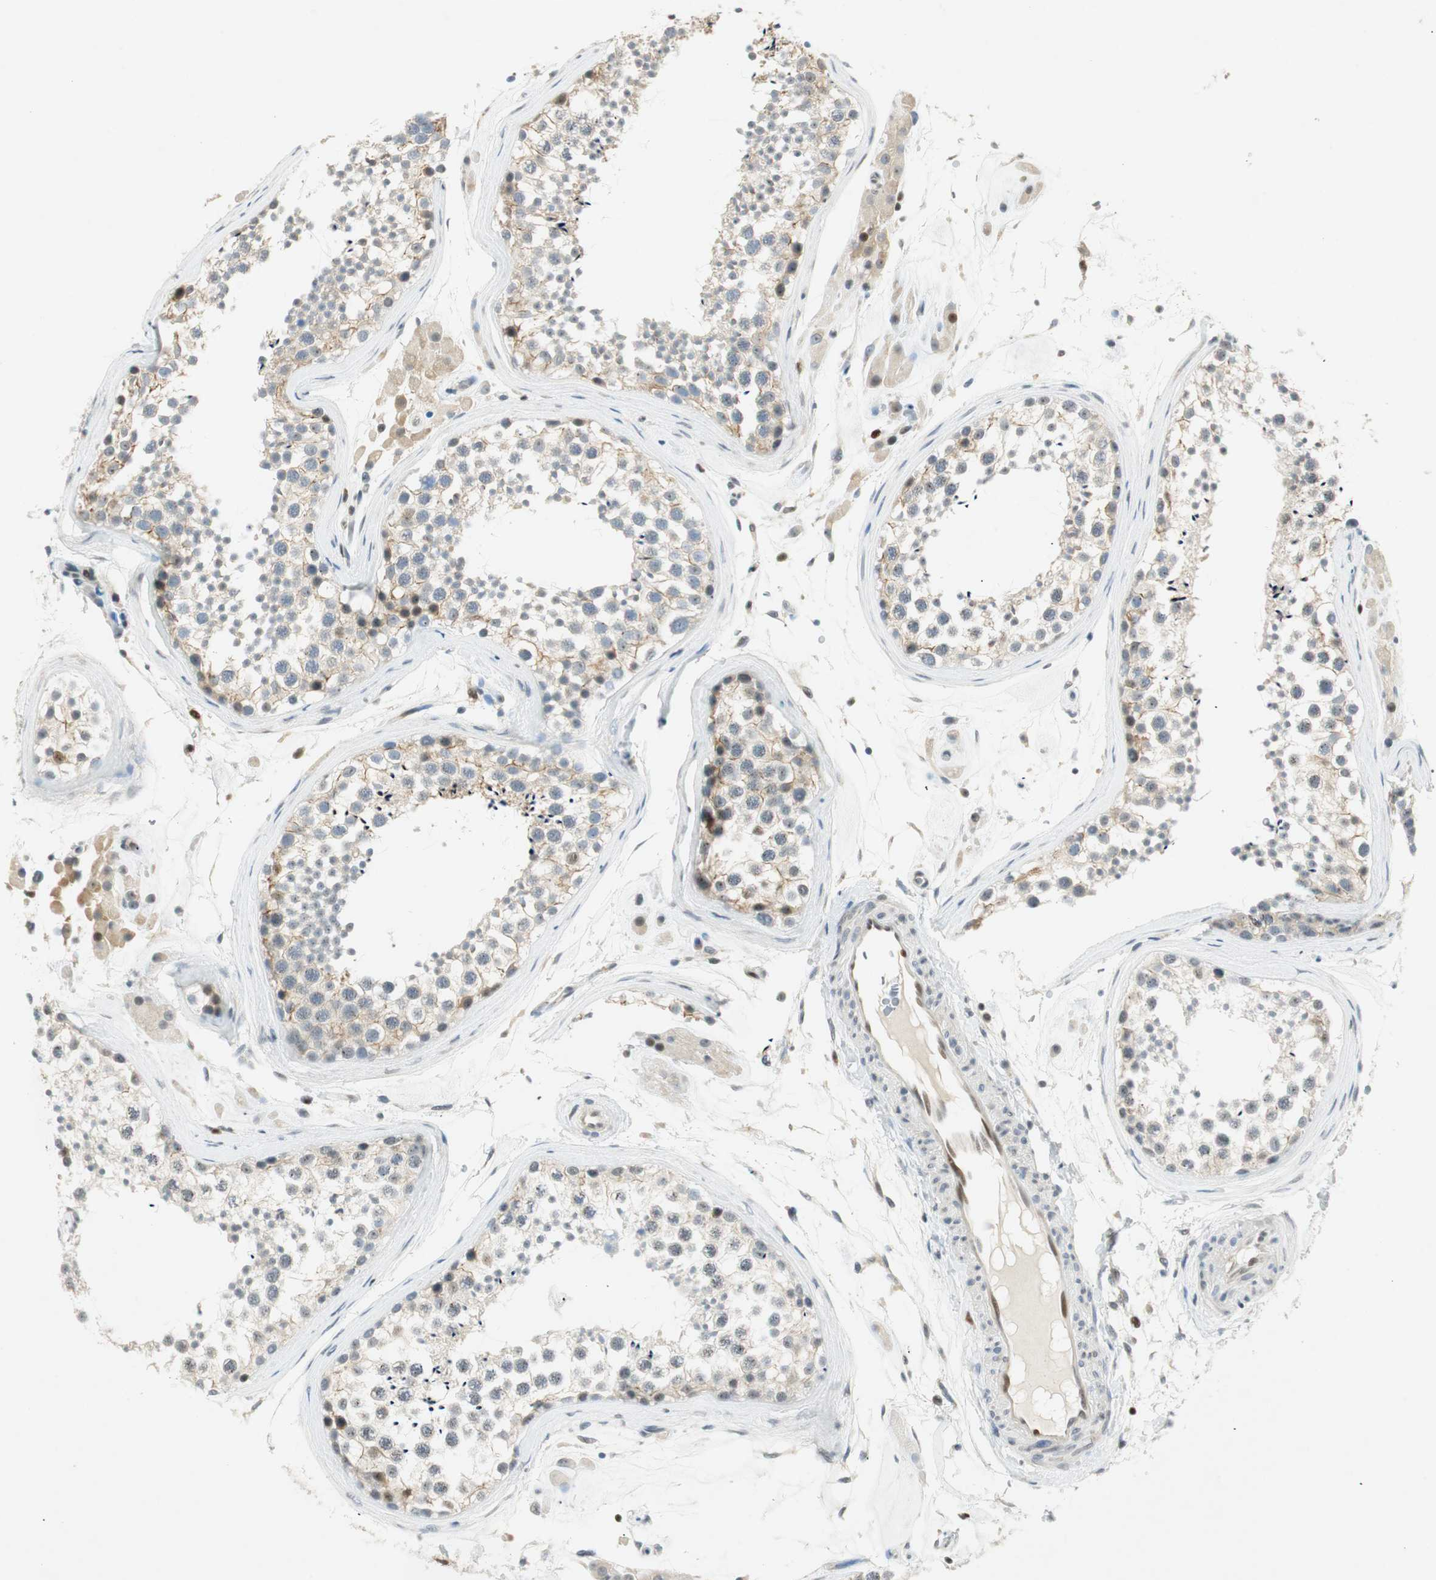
{"staining": {"intensity": "negative", "quantity": "none", "location": "none"}, "tissue": "testis", "cell_type": "Cells in seminiferous ducts", "image_type": "normal", "snomed": [{"axis": "morphology", "description": "Normal tissue, NOS"}, {"axis": "topography", "description": "Testis"}], "caption": "Human testis stained for a protein using immunohistochemistry (IHC) reveals no staining in cells in seminiferous ducts.", "gene": "MSX2", "patient": {"sex": "male", "age": 46}}